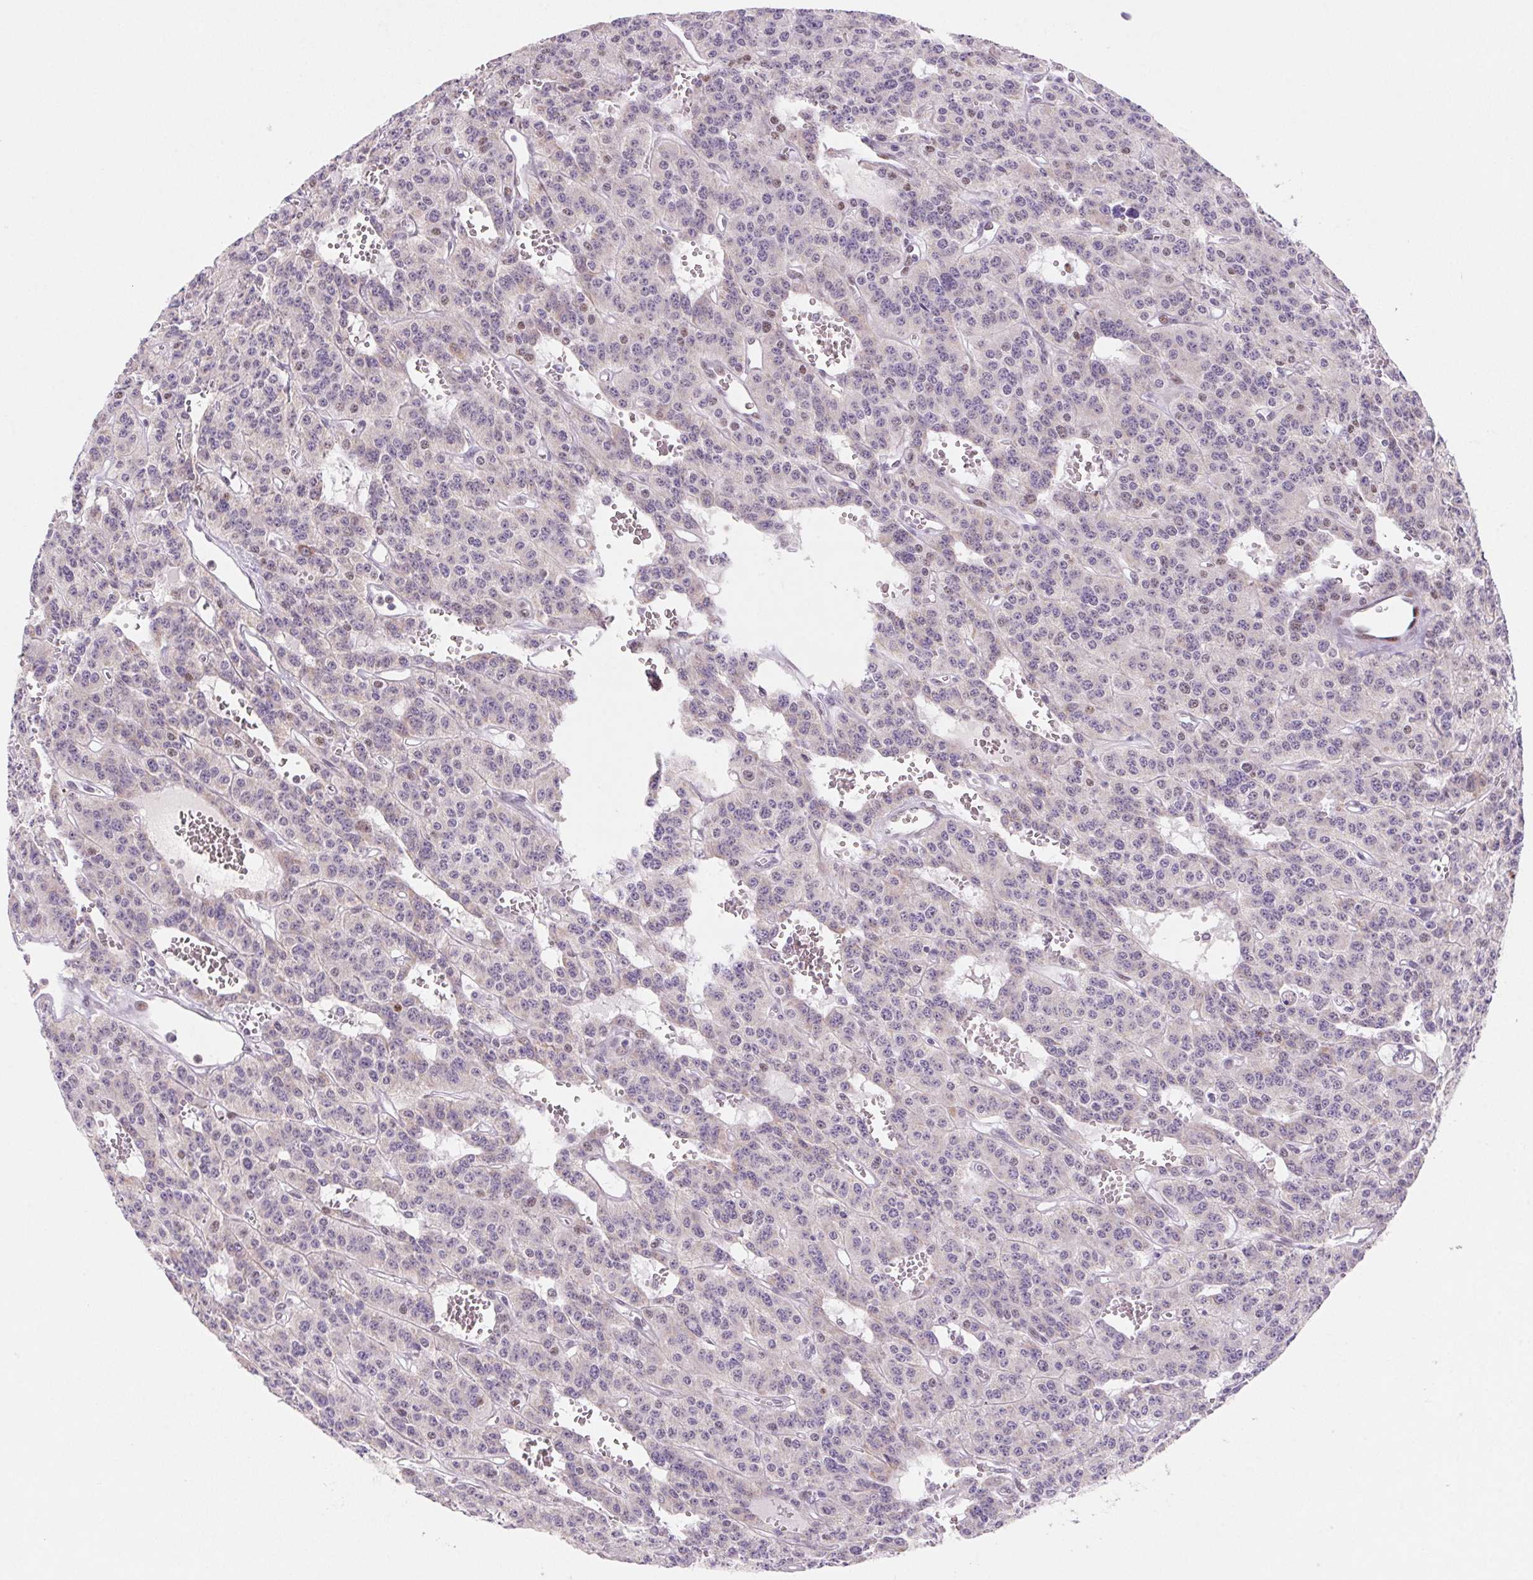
{"staining": {"intensity": "moderate", "quantity": "<25%", "location": "nuclear"}, "tissue": "carcinoid", "cell_type": "Tumor cells", "image_type": "cancer", "snomed": [{"axis": "morphology", "description": "Carcinoid, malignant, NOS"}, {"axis": "topography", "description": "Lung"}], "caption": "Carcinoid was stained to show a protein in brown. There is low levels of moderate nuclear staining in about <25% of tumor cells.", "gene": "DPPA5", "patient": {"sex": "female", "age": 71}}